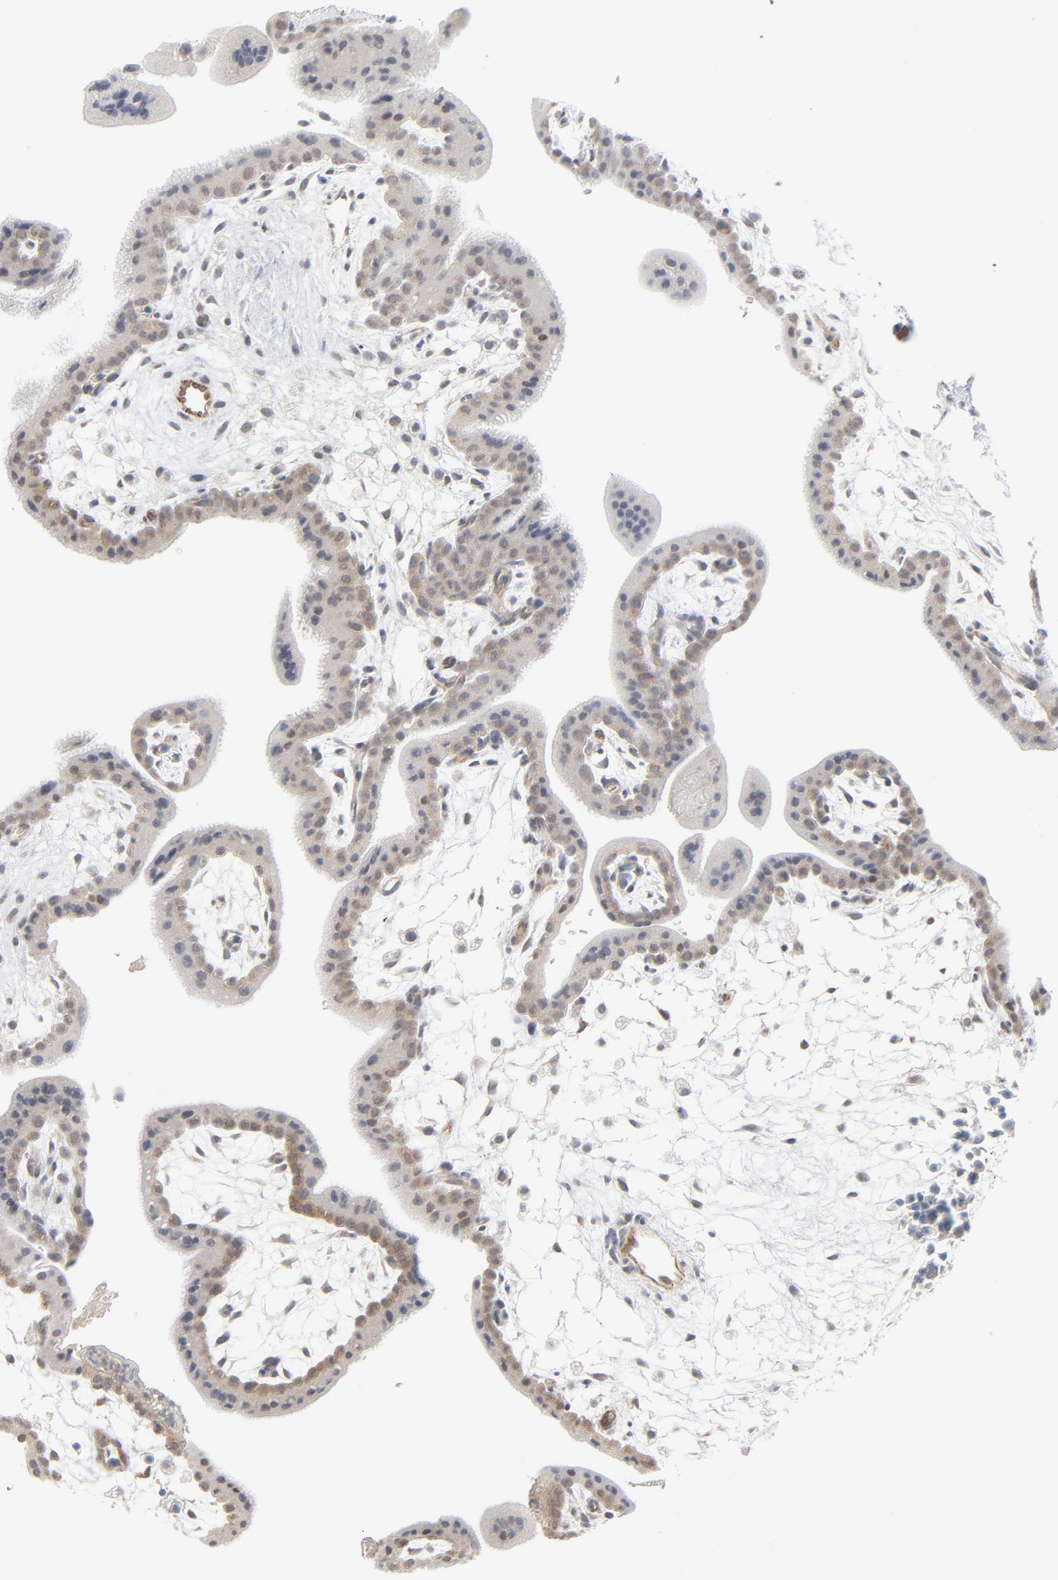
{"staining": {"intensity": "moderate", "quantity": "<25%", "location": "cytoplasmic/membranous"}, "tissue": "placenta", "cell_type": "Decidual cells", "image_type": "normal", "snomed": [{"axis": "morphology", "description": "Normal tissue, NOS"}, {"axis": "topography", "description": "Placenta"}], "caption": "Protein analysis of unremarkable placenta displays moderate cytoplasmic/membranous expression in about <25% of decidual cells.", "gene": "ITPR3", "patient": {"sex": "female", "age": 35}}